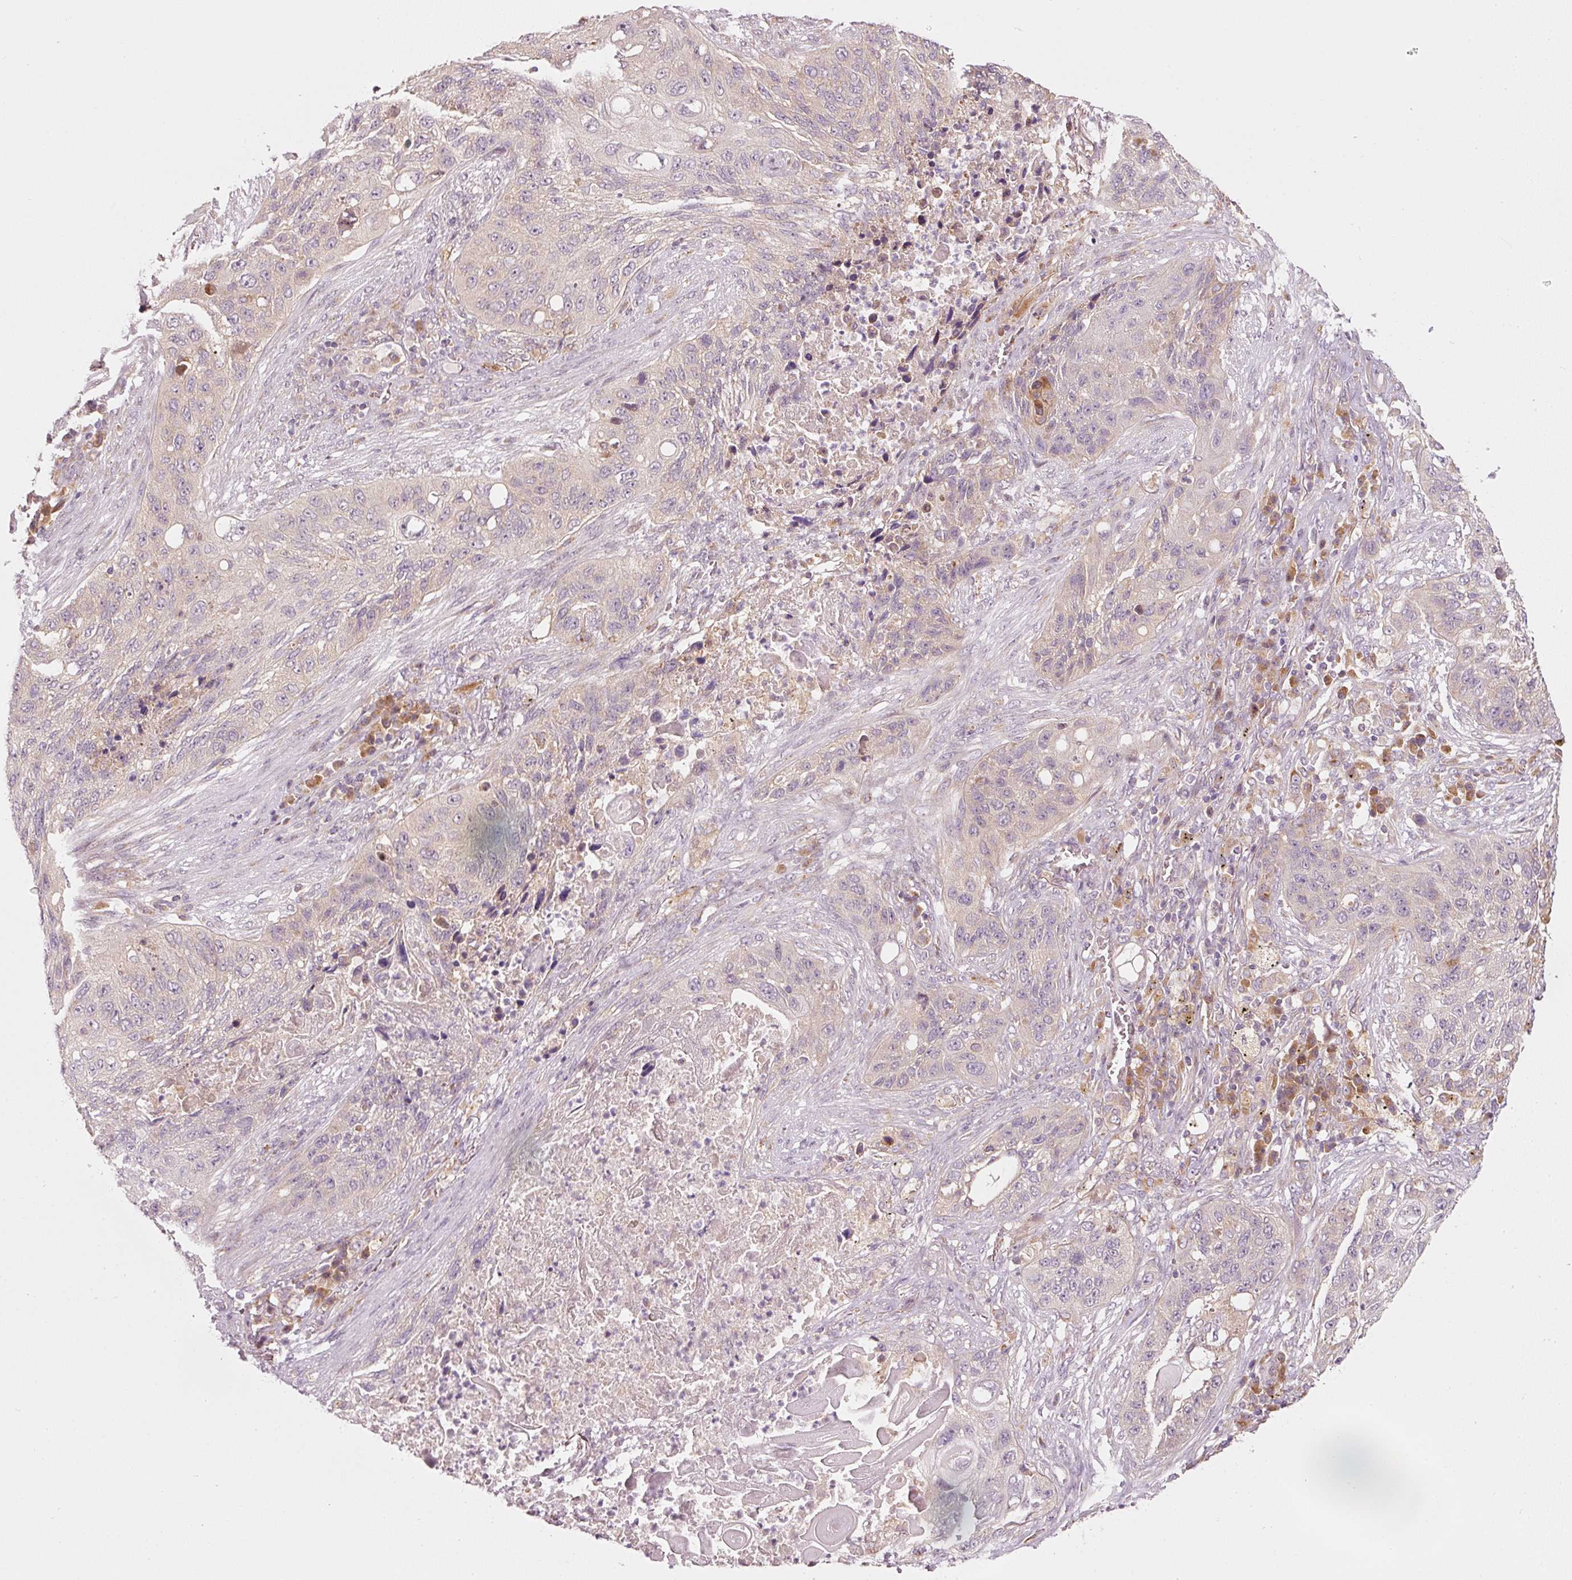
{"staining": {"intensity": "negative", "quantity": "none", "location": "none"}, "tissue": "lung cancer", "cell_type": "Tumor cells", "image_type": "cancer", "snomed": [{"axis": "morphology", "description": "Squamous cell carcinoma, NOS"}, {"axis": "topography", "description": "Lung"}], "caption": "Immunohistochemistry photomicrograph of neoplastic tissue: lung cancer (squamous cell carcinoma) stained with DAB reveals no significant protein staining in tumor cells.", "gene": "MAP10", "patient": {"sex": "female", "age": 63}}